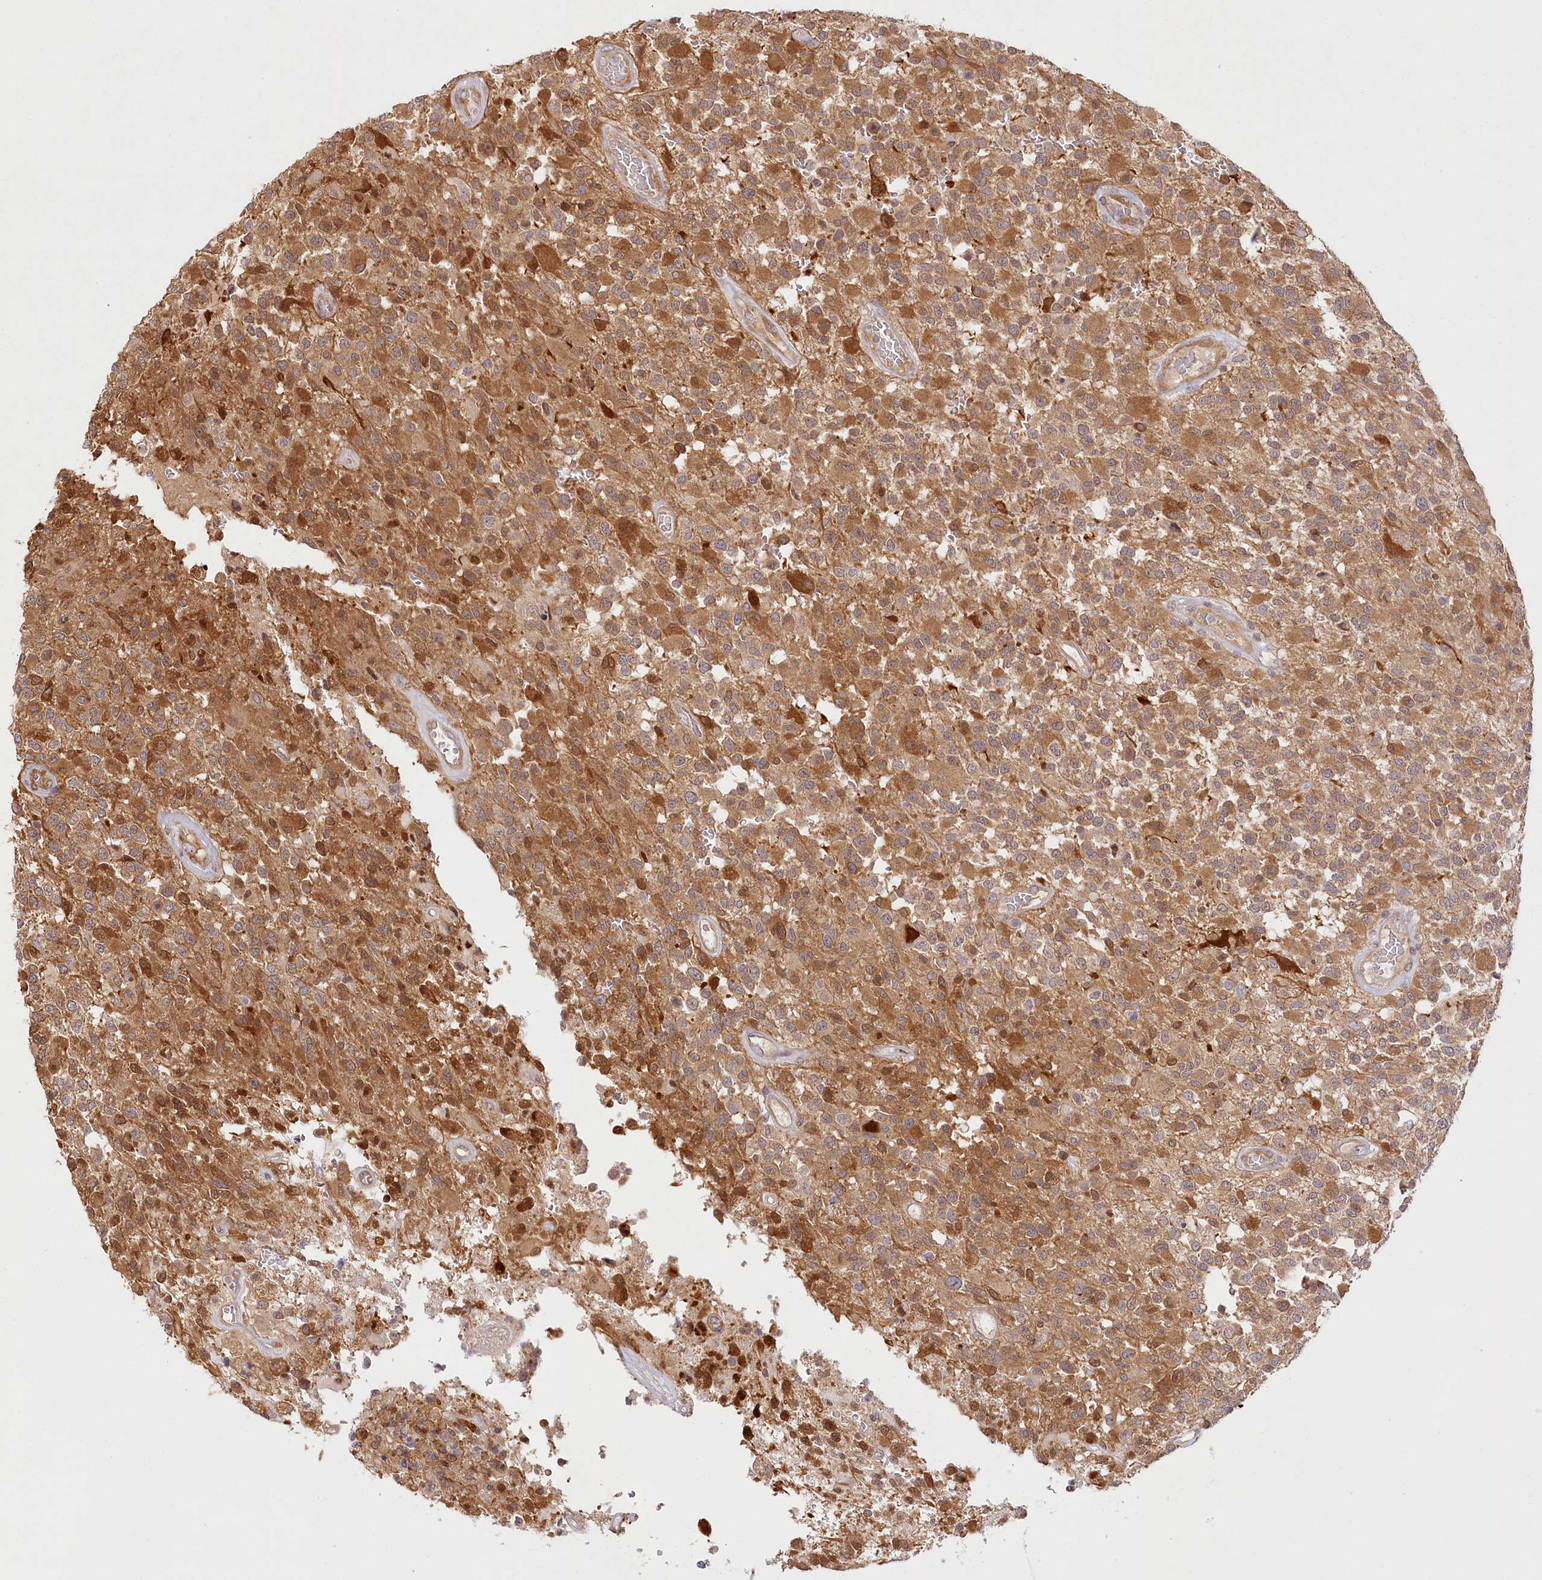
{"staining": {"intensity": "moderate", "quantity": ">75%", "location": "cytoplasmic/membranous"}, "tissue": "glioma", "cell_type": "Tumor cells", "image_type": "cancer", "snomed": [{"axis": "morphology", "description": "Glioma, malignant, High grade"}, {"axis": "morphology", "description": "Glioblastoma, NOS"}, {"axis": "topography", "description": "Brain"}], "caption": "Human glioma stained with a protein marker exhibits moderate staining in tumor cells.", "gene": "INPP4B", "patient": {"sex": "male", "age": 60}}